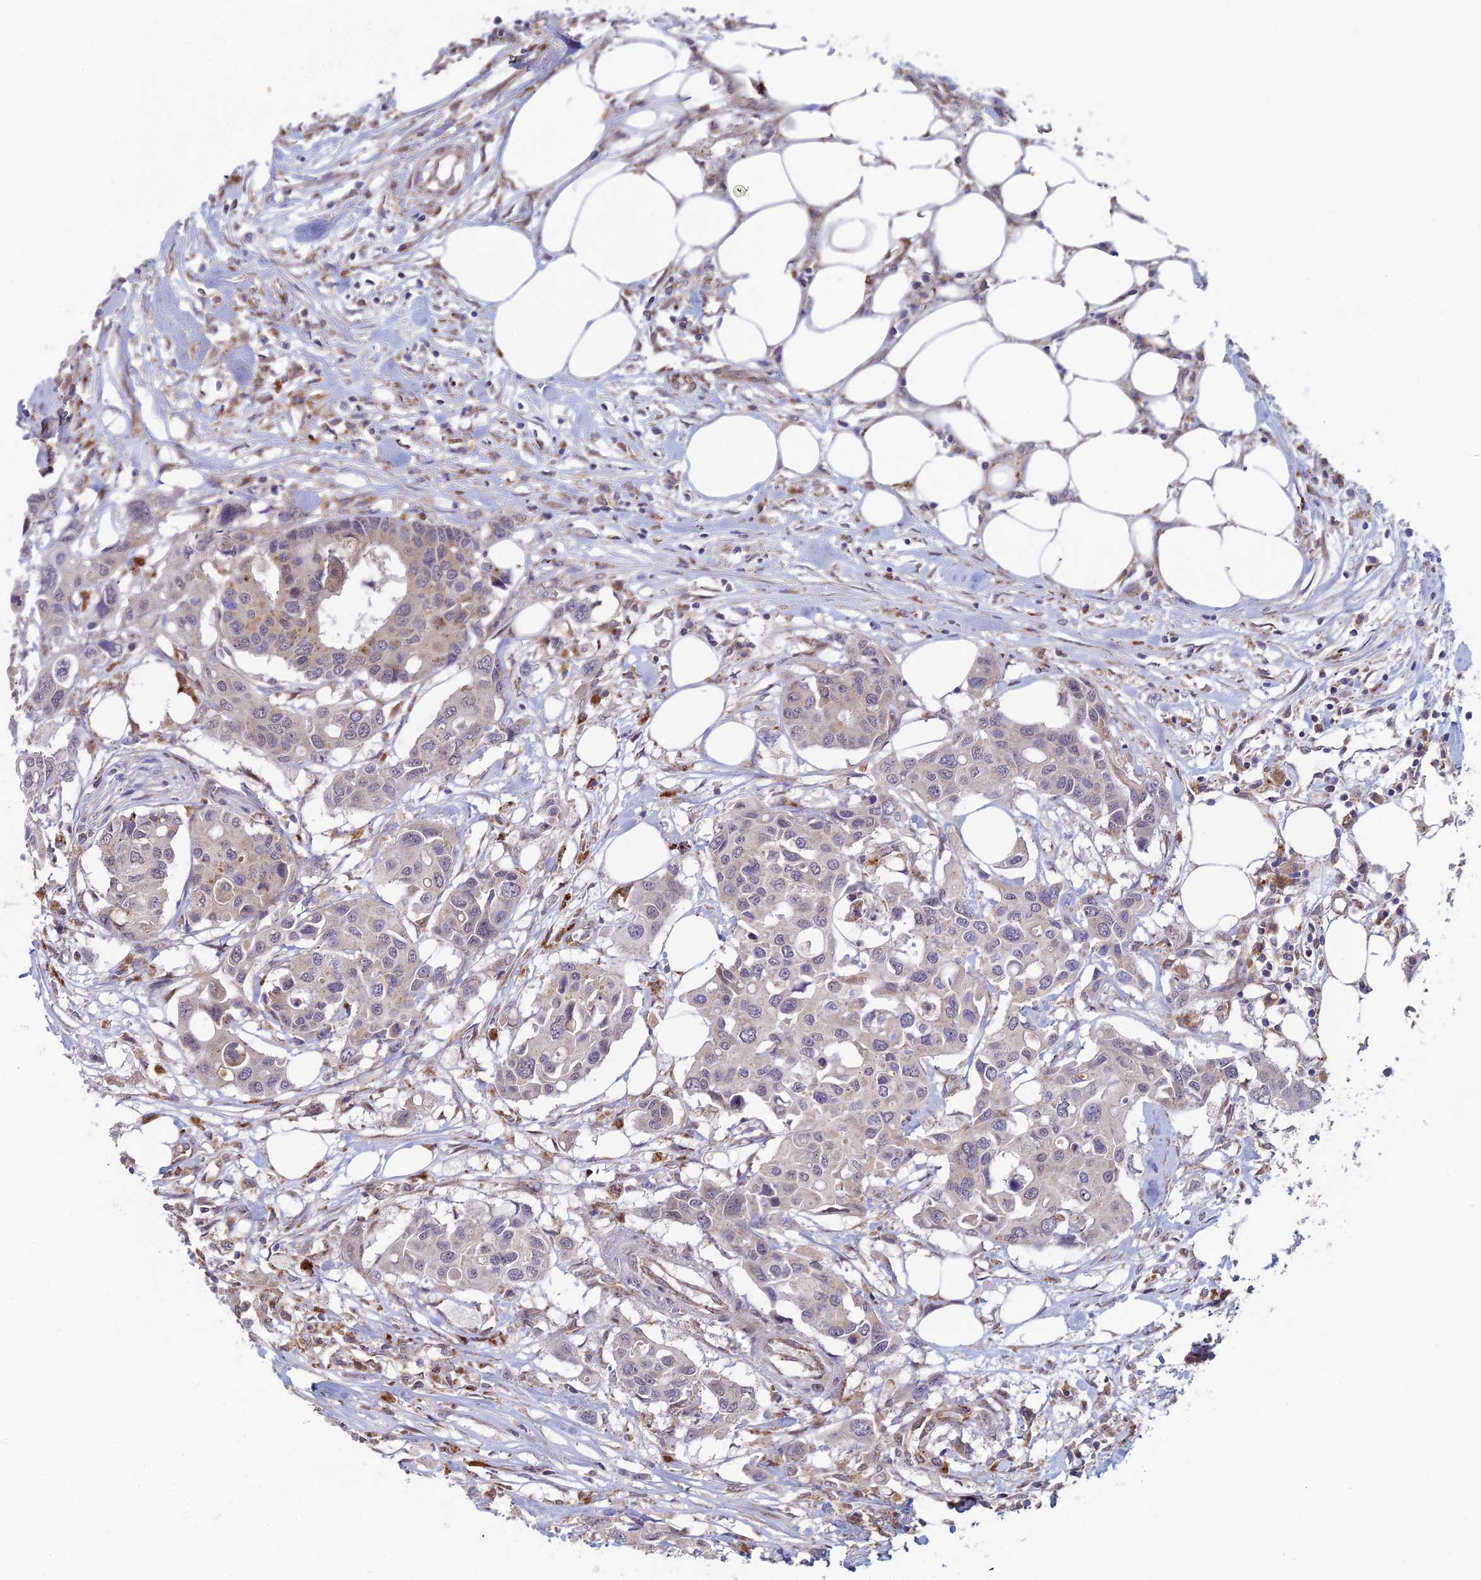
{"staining": {"intensity": "weak", "quantity": "<25%", "location": "cytoplasmic/membranous"}, "tissue": "colorectal cancer", "cell_type": "Tumor cells", "image_type": "cancer", "snomed": [{"axis": "morphology", "description": "Adenocarcinoma, NOS"}, {"axis": "topography", "description": "Colon"}], "caption": "Photomicrograph shows no protein positivity in tumor cells of colorectal cancer tissue.", "gene": "FOXS1", "patient": {"sex": "male", "age": 77}}